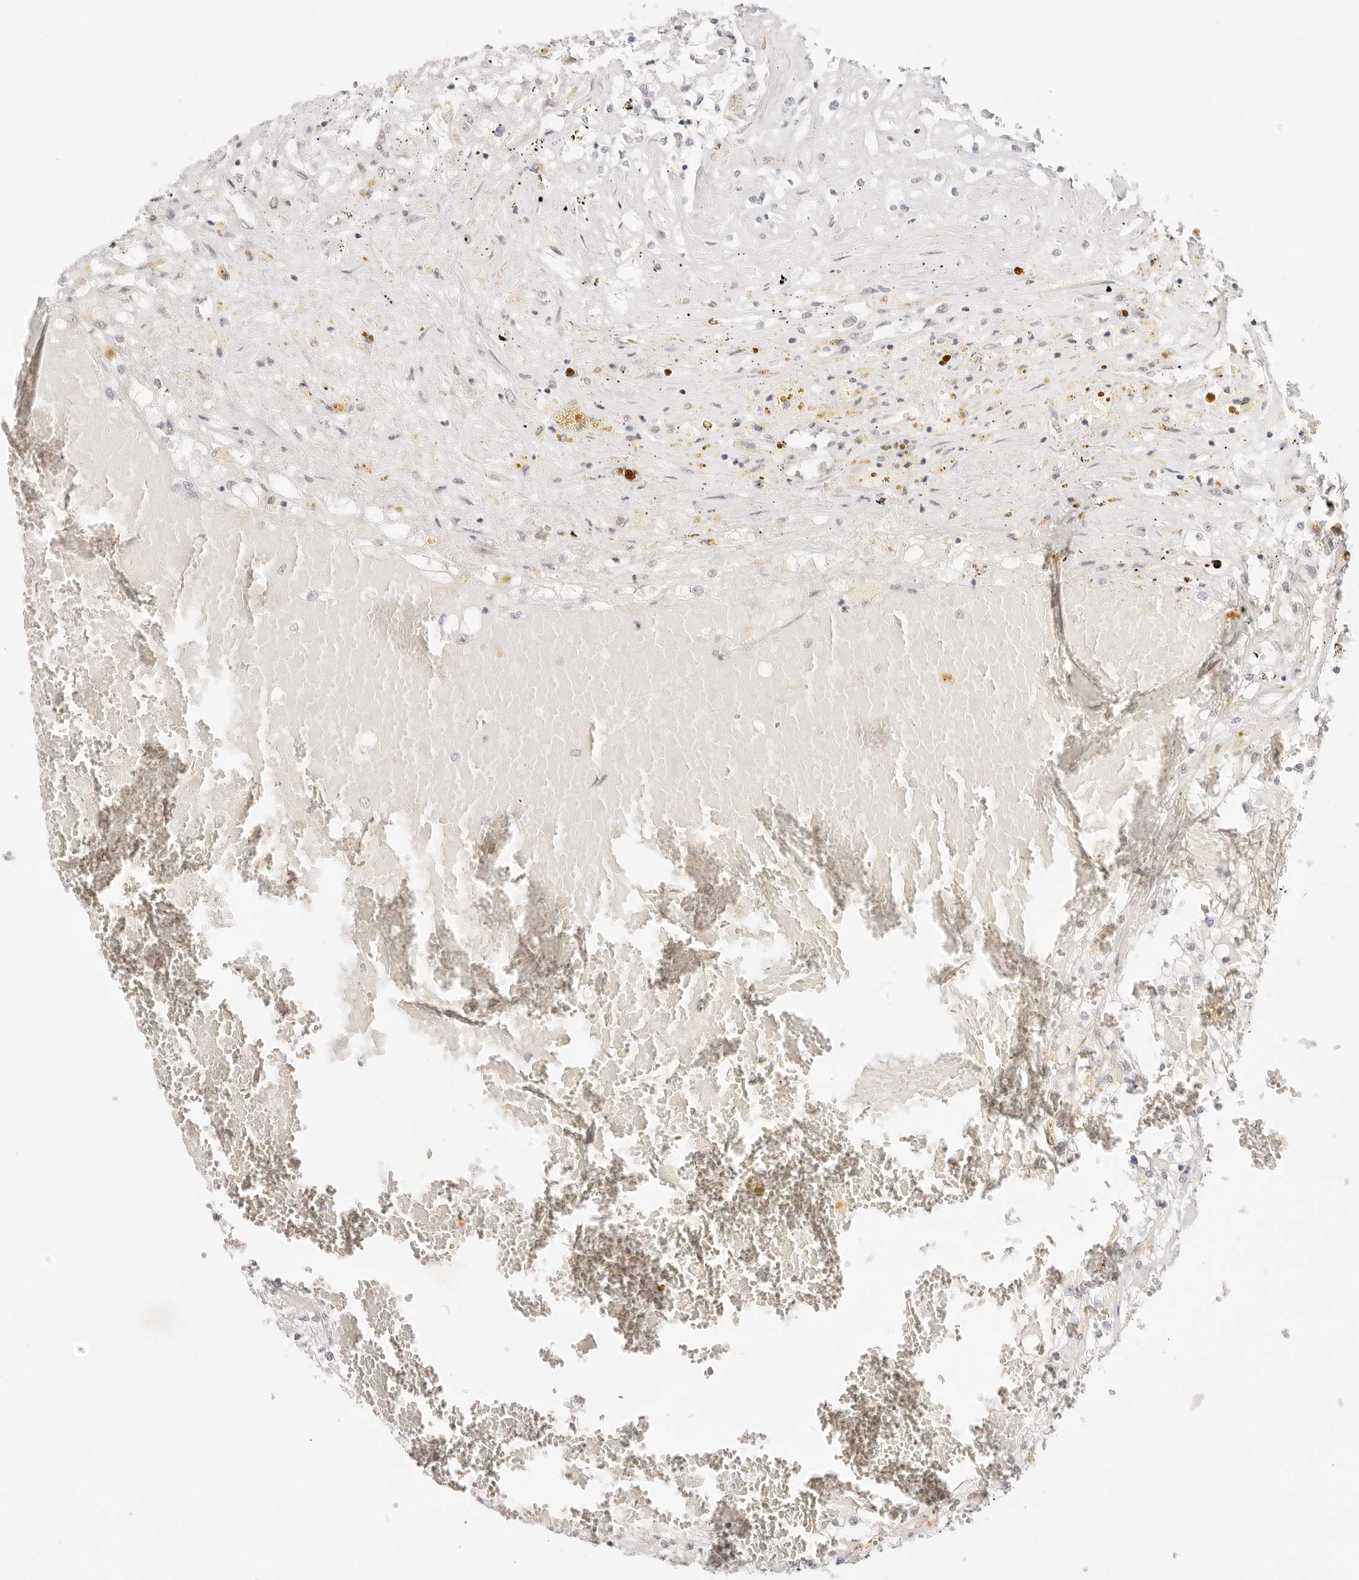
{"staining": {"intensity": "negative", "quantity": "none", "location": "none"}, "tissue": "renal cancer", "cell_type": "Tumor cells", "image_type": "cancer", "snomed": [{"axis": "morphology", "description": "Normal tissue, NOS"}, {"axis": "morphology", "description": "Adenocarcinoma, NOS"}, {"axis": "topography", "description": "Kidney"}], "caption": "Human adenocarcinoma (renal) stained for a protein using IHC demonstrates no expression in tumor cells.", "gene": "ZC3H11A", "patient": {"sex": "male", "age": 68}}